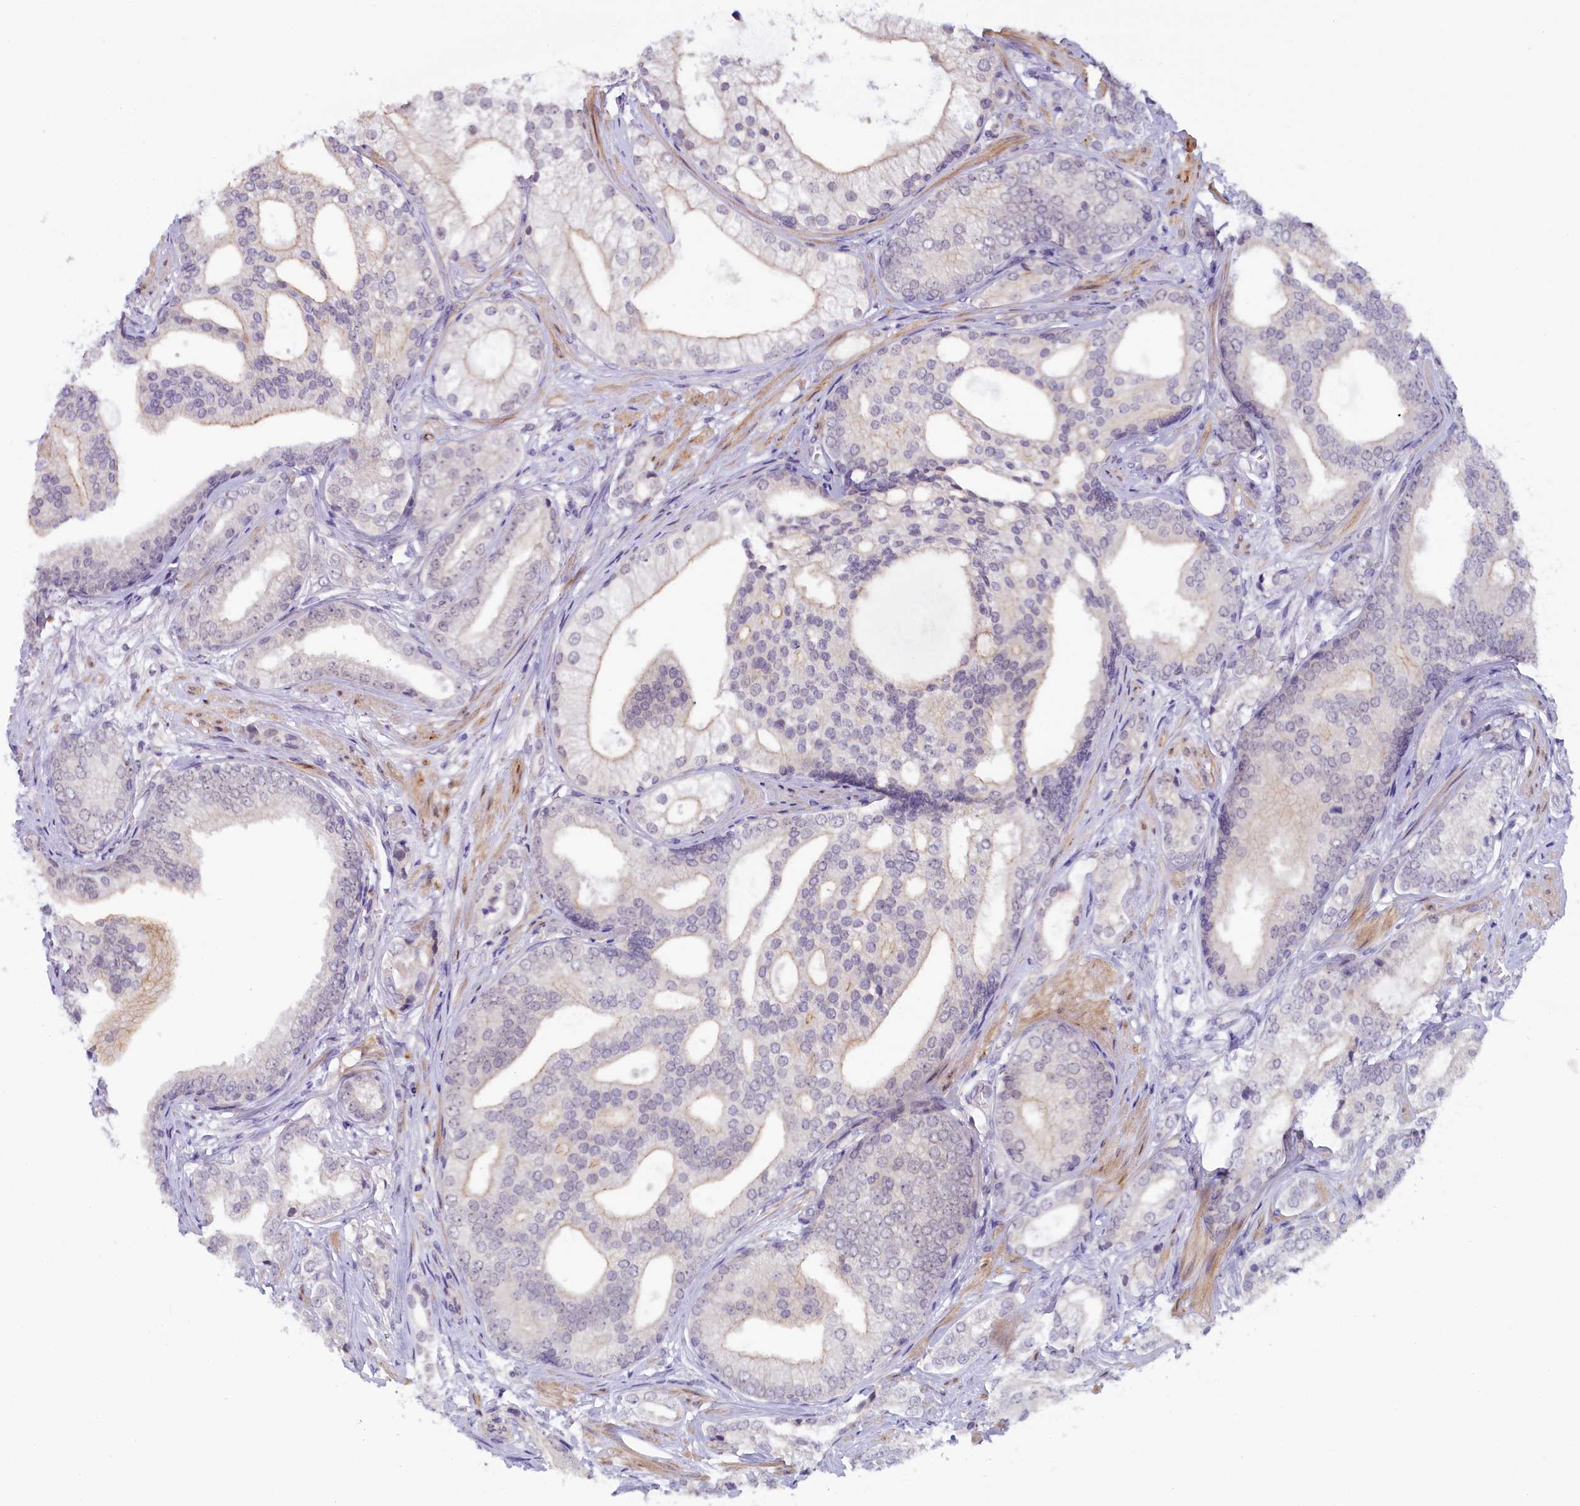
{"staining": {"intensity": "weak", "quantity": "25%-75%", "location": "nuclear"}, "tissue": "prostate cancer", "cell_type": "Tumor cells", "image_type": "cancer", "snomed": [{"axis": "morphology", "description": "Adenocarcinoma, High grade"}, {"axis": "topography", "description": "Prostate"}], "caption": "Prostate cancer (high-grade adenocarcinoma) tissue reveals weak nuclear positivity in about 25%-75% of tumor cells, visualized by immunohistochemistry.", "gene": "CRAMP1", "patient": {"sex": "male", "age": 60}}